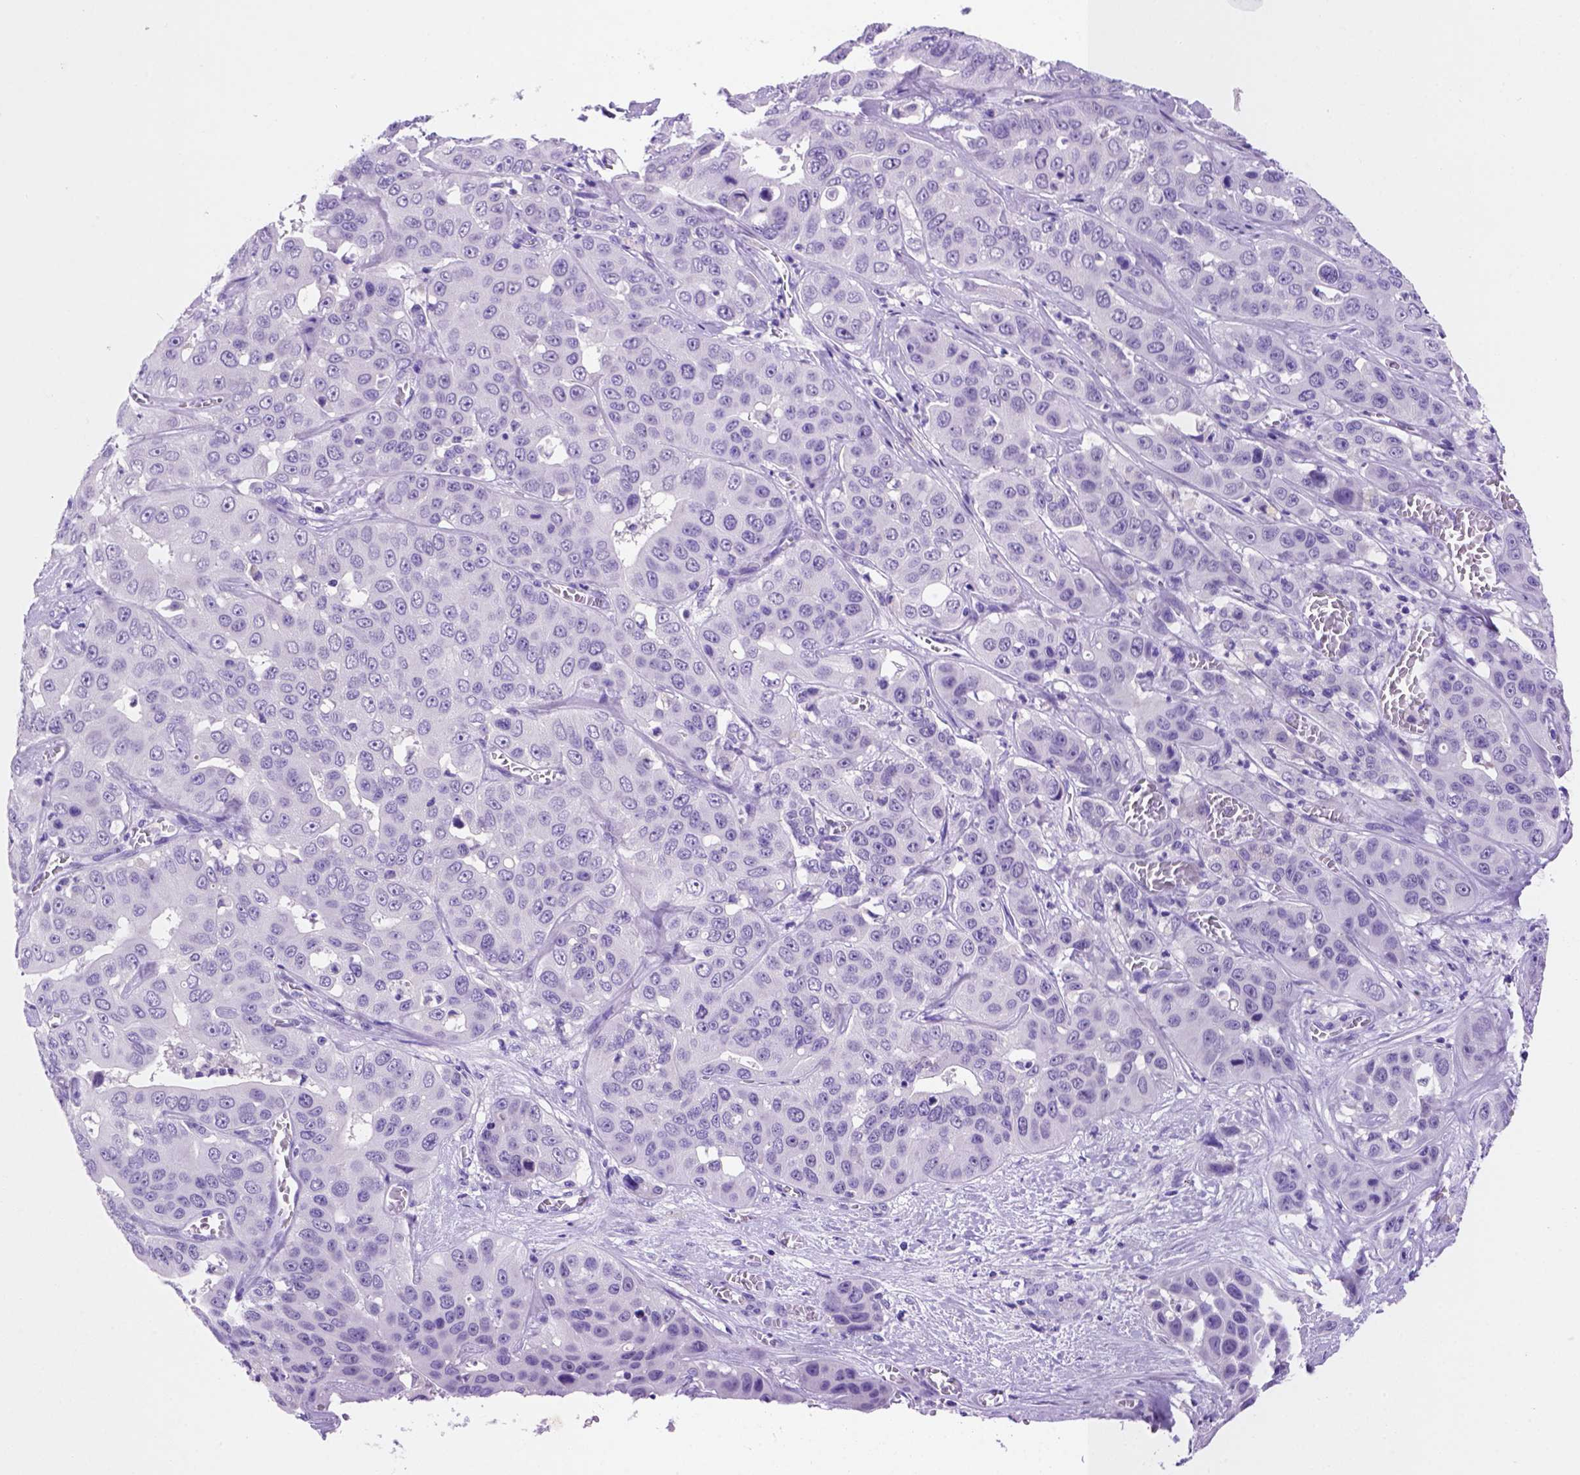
{"staining": {"intensity": "negative", "quantity": "none", "location": "none"}, "tissue": "liver cancer", "cell_type": "Tumor cells", "image_type": "cancer", "snomed": [{"axis": "morphology", "description": "Cholangiocarcinoma"}, {"axis": "topography", "description": "Liver"}], "caption": "DAB (3,3'-diaminobenzidine) immunohistochemical staining of human liver cholangiocarcinoma shows no significant positivity in tumor cells.", "gene": "FAM81B", "patient": {"sex": "female", "age": 52}}